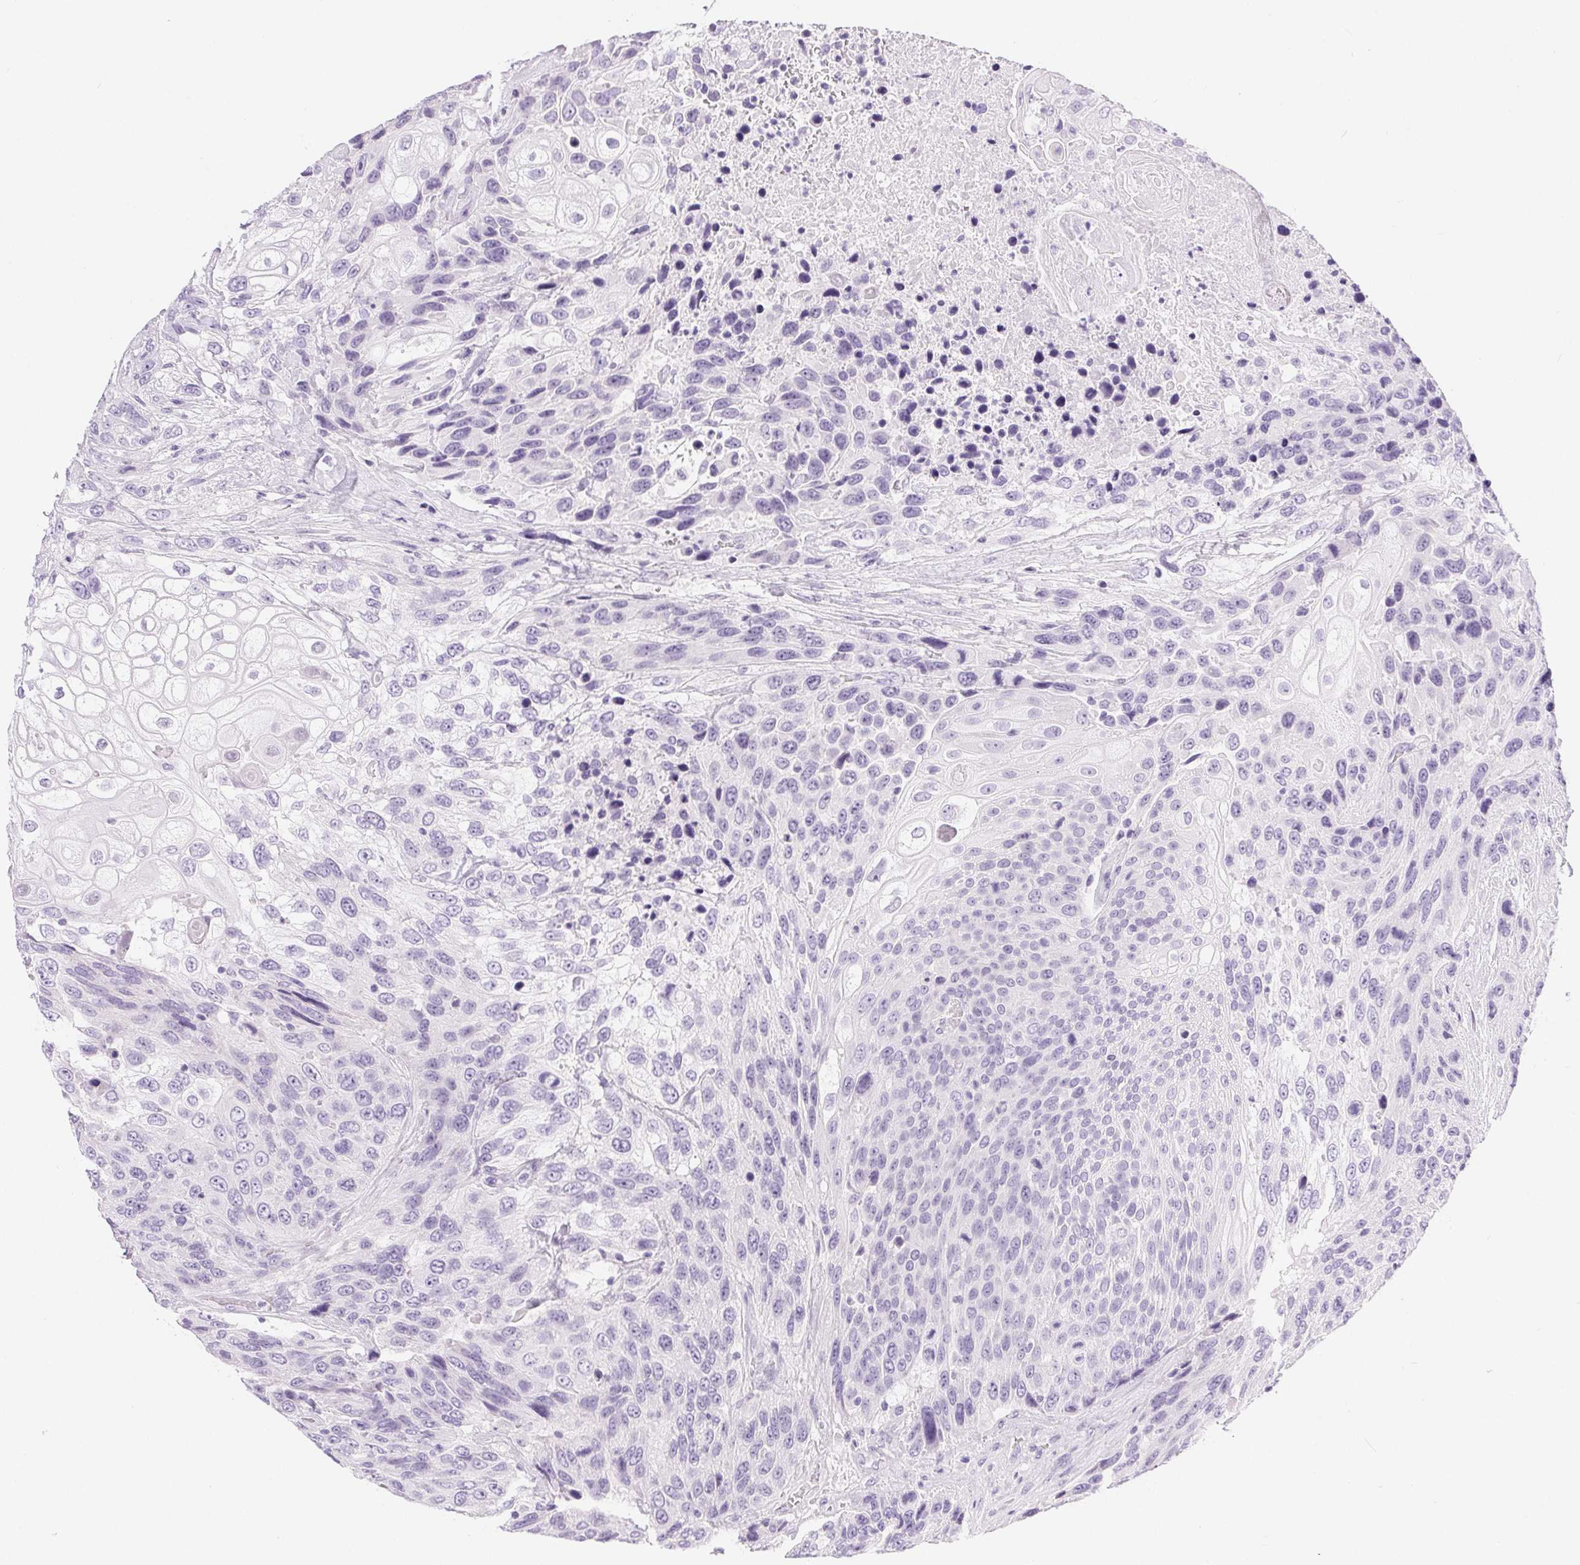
{"staining": {"intensity": "negative", "quantity": "none", "location": "none"}, "tissue": "urothelial cancer", "cell_type": "Tumor cells", "image_type": "cancer", "snomed": [{"axis": "morphology", "description": "Urothelial carcinoma, High grade"}, {"axis": "topography", "description": "Urinary bladder"}], "caption": "Protein analysis of urothelial carcinoma (high-grade) shows no significant staining in tumor cells.", "gene": "XDH", "patient": {"sex": "female", "age": 70}}